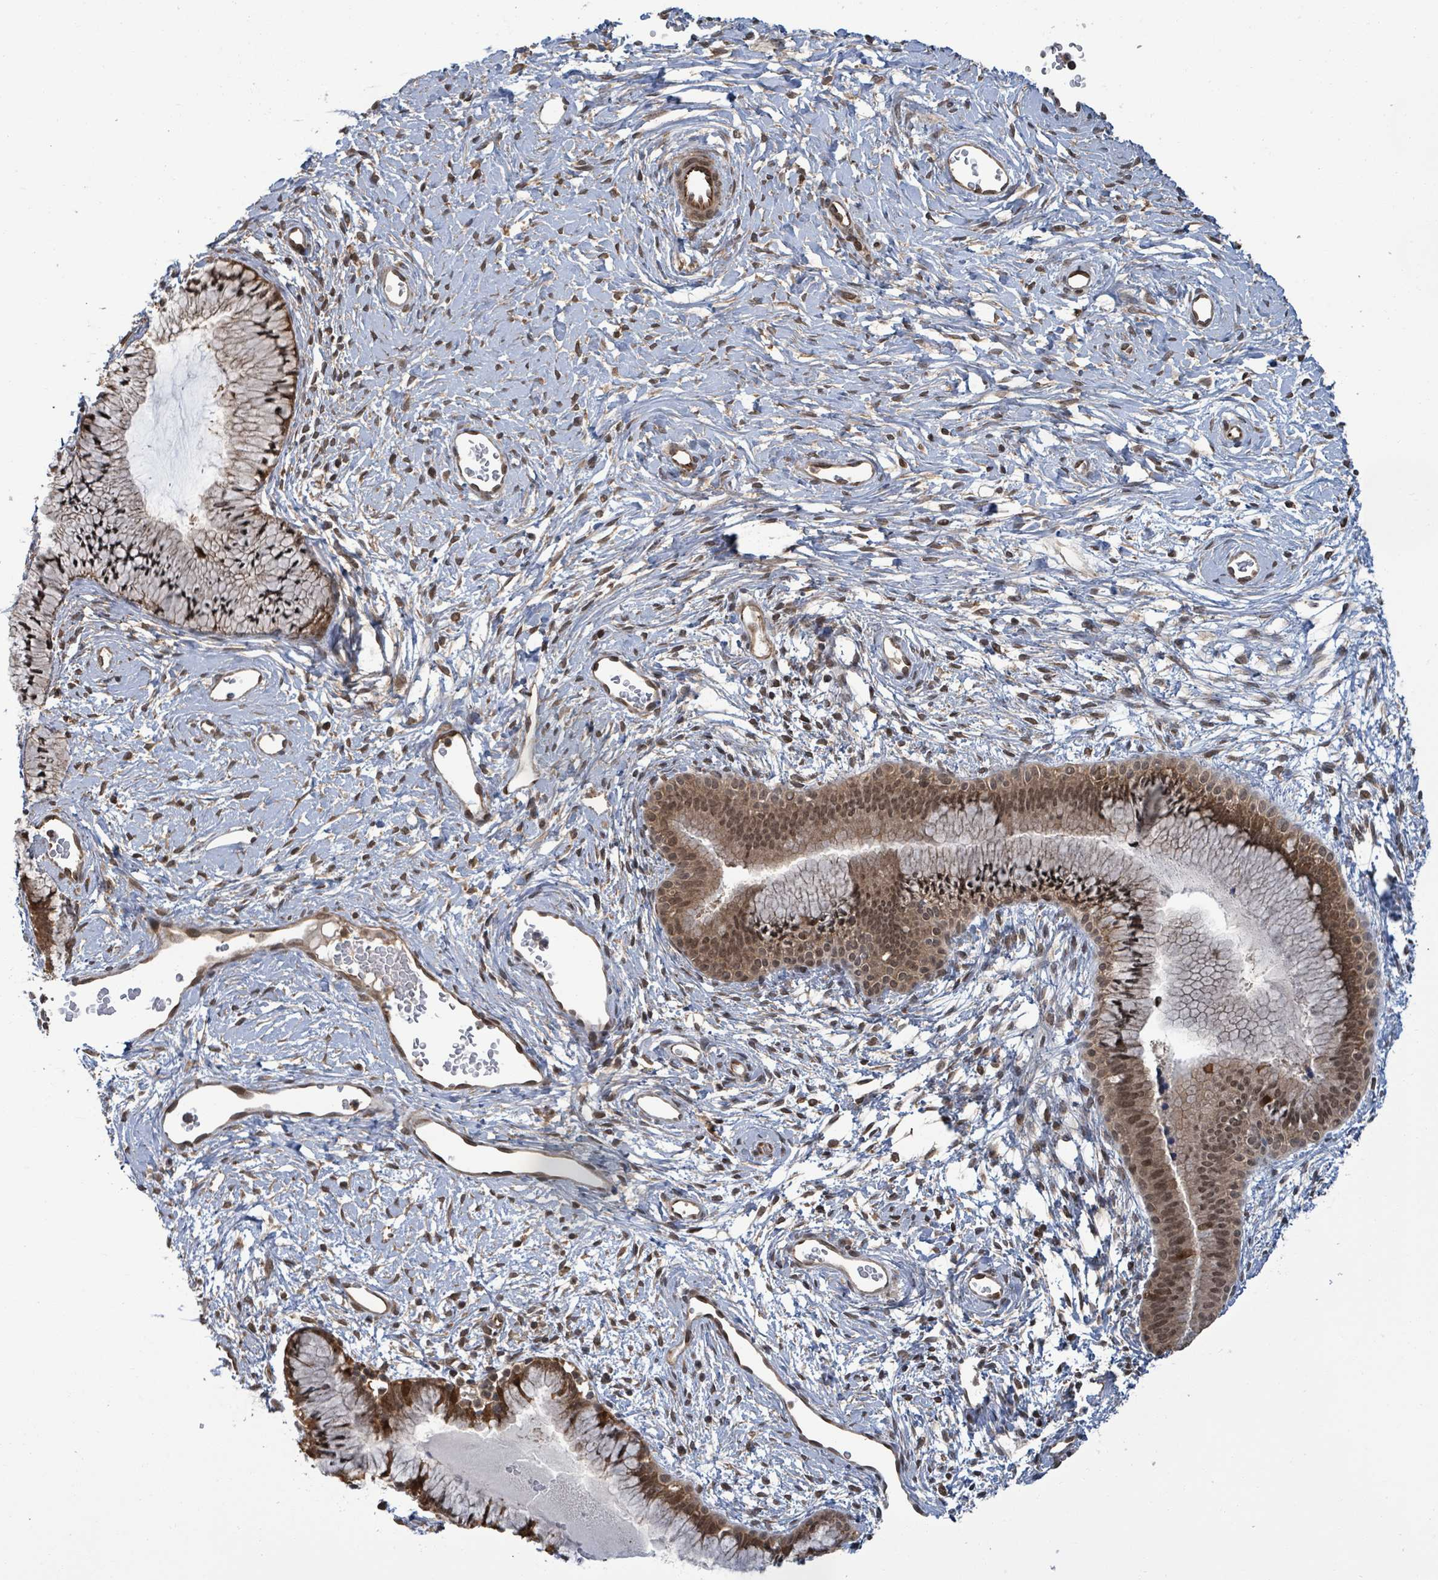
{"staining": {"intensity": "moderate", "quantity": ">75%", "location": "cytoplasmic/membranous,nuclear"}, "tissue": "cervix", "cell_type": "Glandular cells", "image_type": "normal", "snomed": [{"axis": "morphology", "description": "Normal tissue, NOS"}, {"axis": "topography", "description": "Cervix"}], "caption": "Immunohistochemical staining of benign cervix displays >75% levels of moderate cytoplasmic/membranous,nuclear protein staining in approximately >75% of glandular cells.", "gene": "ENSG00000256500", "patient": {"sex": "female", "age": 42}}